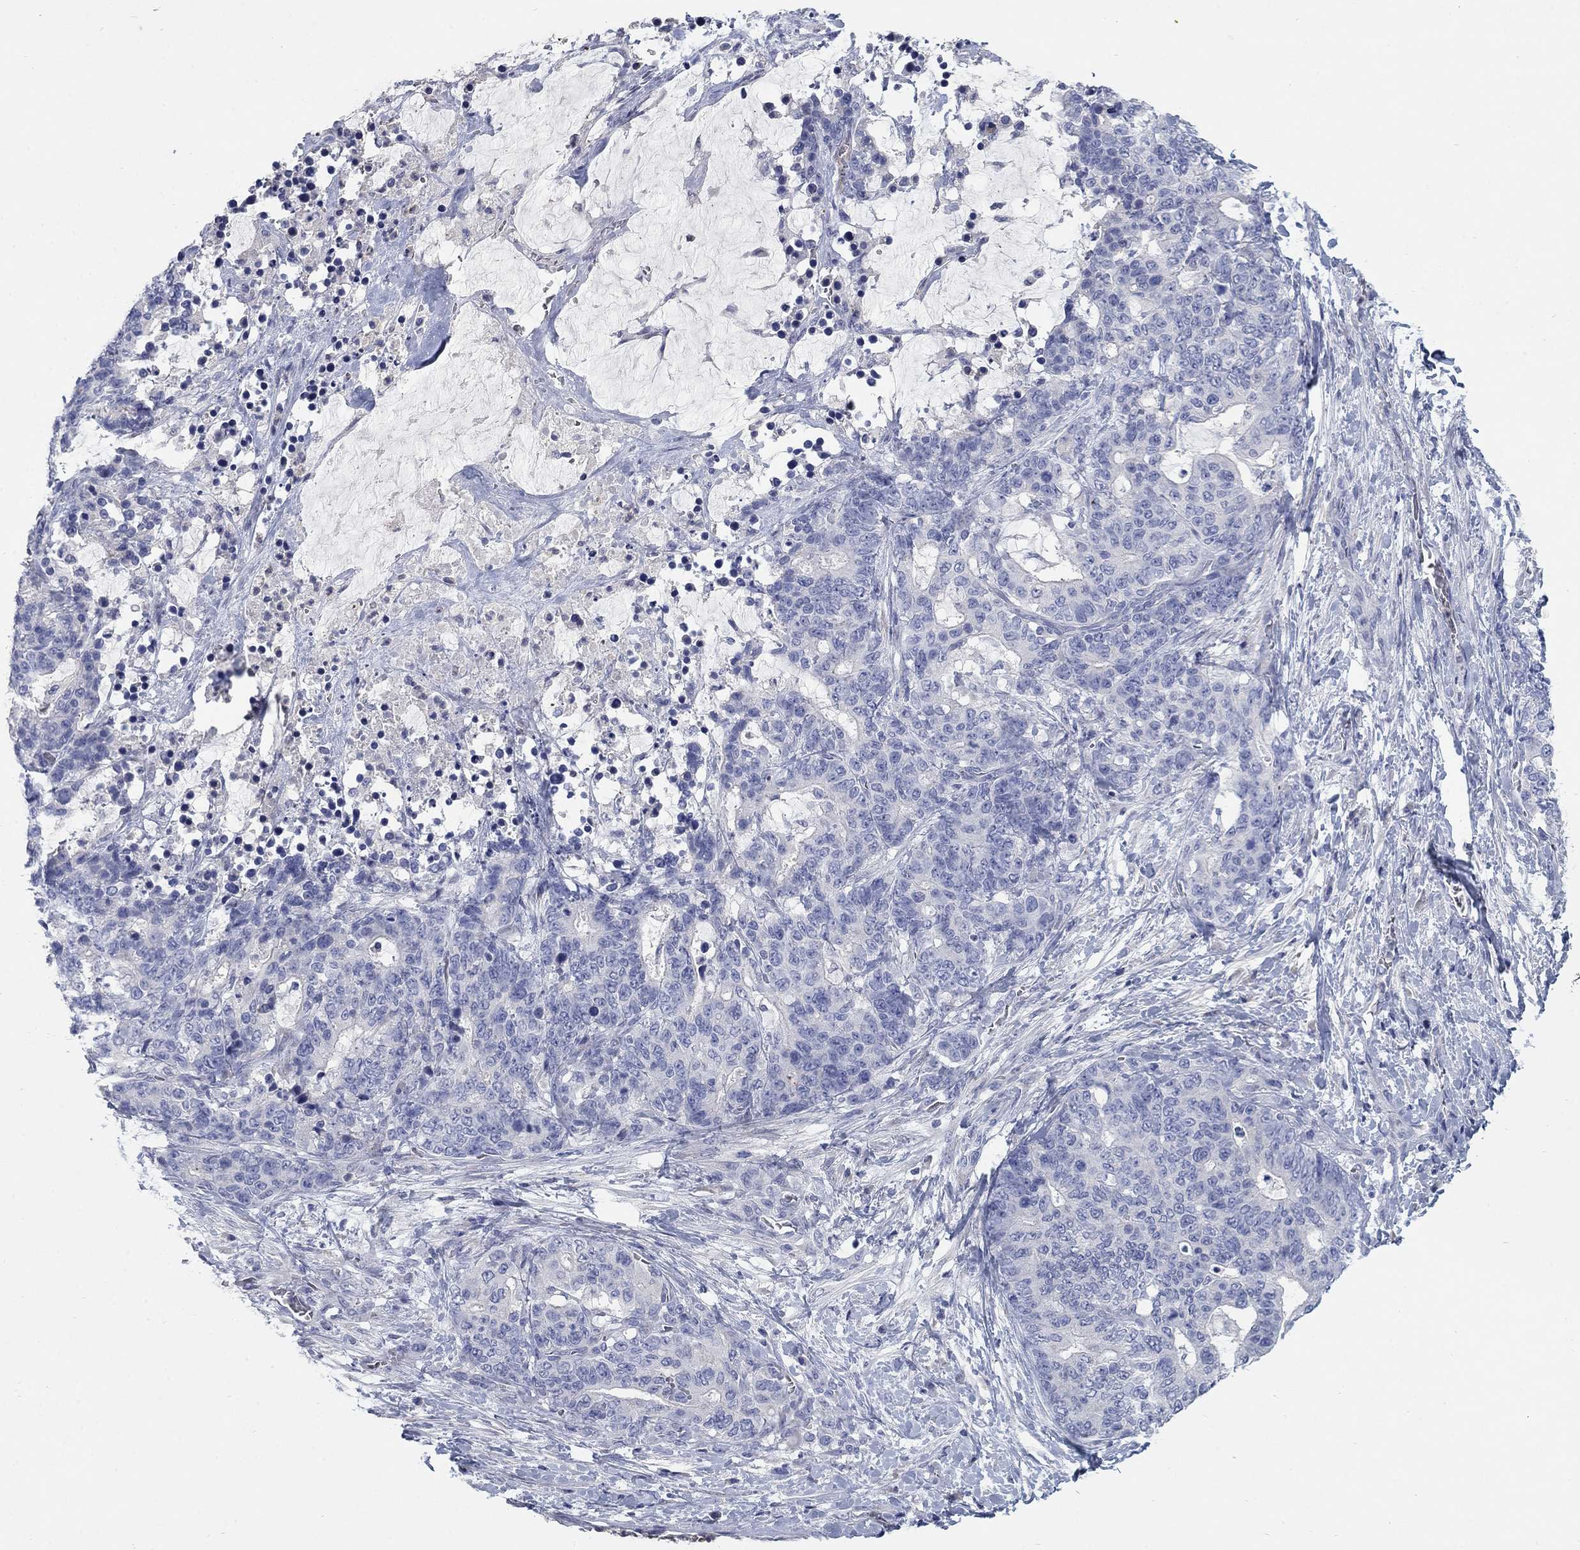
{"staining": {"intensity": "negative", "quantity": "none", "location": "none"}, "tissue": "stomach cancer", "cell_type": "Tumor cells", "image_type": "cancer", "snomed": [{"axis": "morphology", "description": "Normal tissue, NOS"}, {"axis": "morphology", "description": "Adenocarcinoma, NOS"}, {"axis": "topography", "description": "Stomach"}], "caption": "DAB immunohistochemical staining of human stomach cancer exhibits no significant expression in tumor cells.", "gene": "TMEM249", "patient": {"sex": "female", "age": 64}}